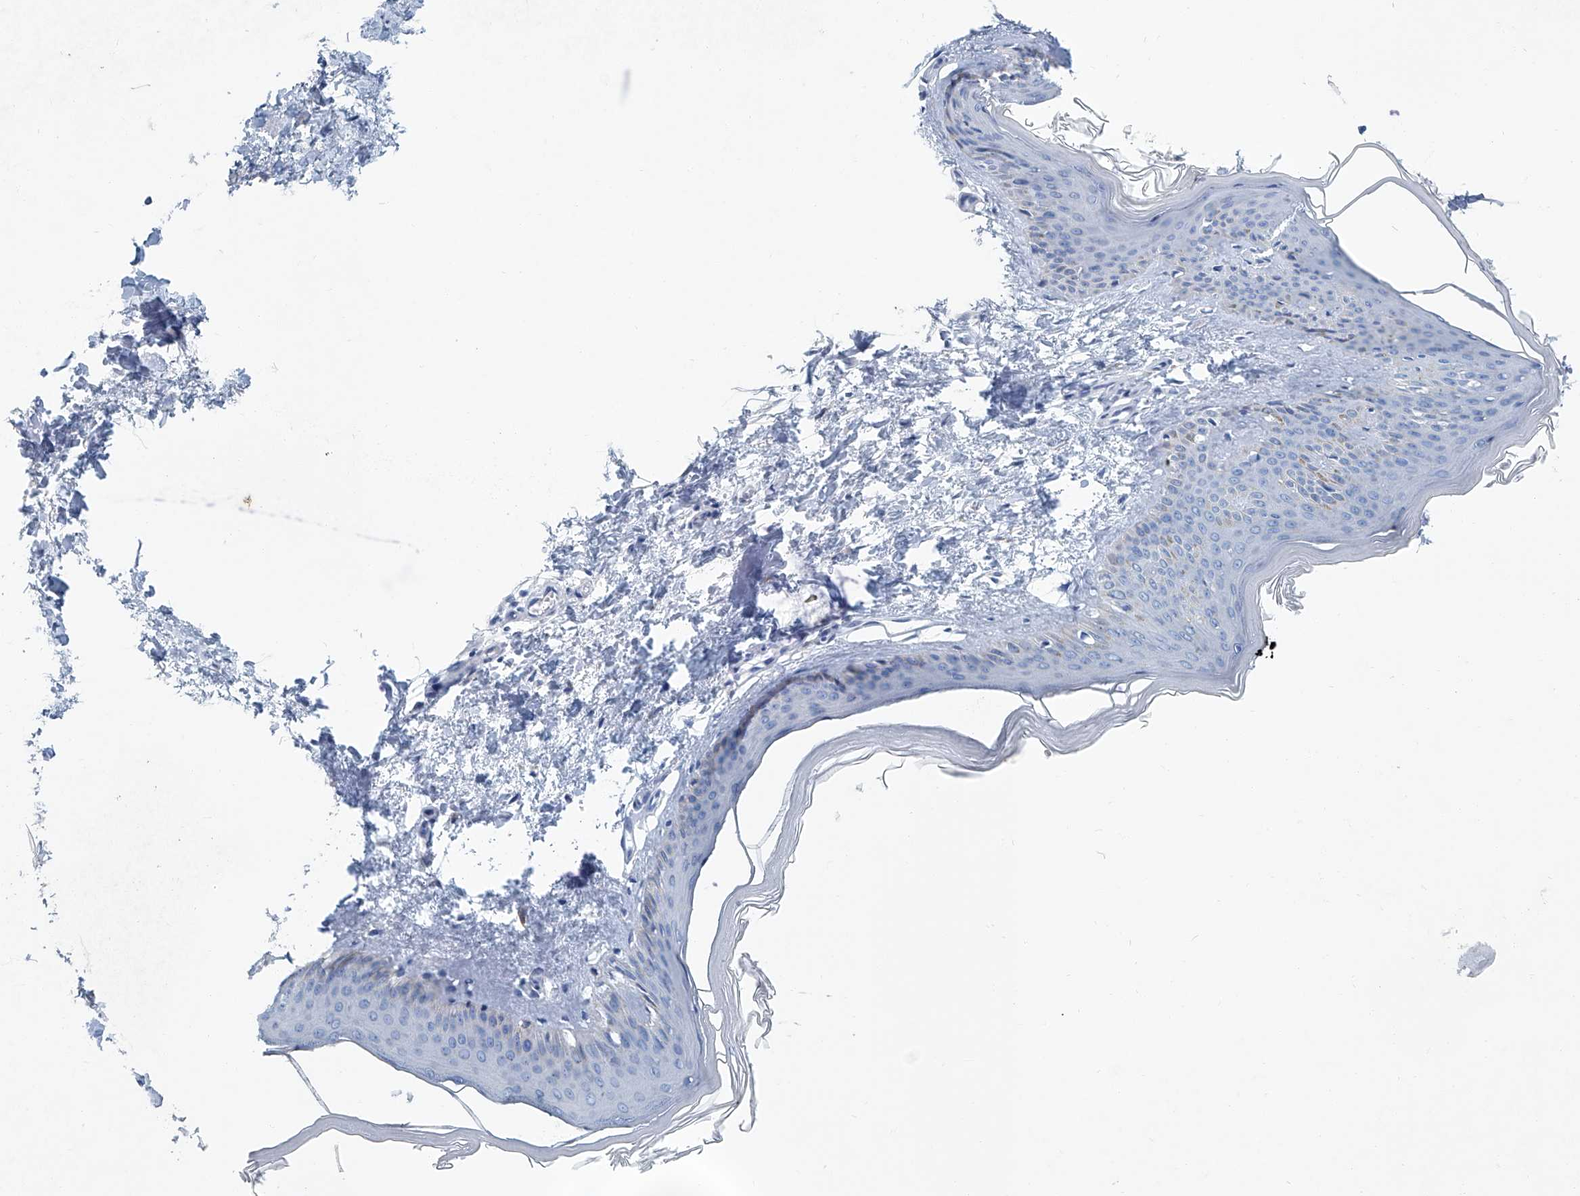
{"staining": {"intensity": "negative", "quantity": "none", "location": "none"}, "tissue": "skin", "cell_type": "Fibroblasts", "image_type": "normal", "snomed": [{"axis": "morphology", "description": "Normal tissue, NOS"}, {"axis": "topography", "description": "Skin"}], "caption": "Histopathology image shows no significant protein expression in fibroblasts of normal skin.", "gene": "CYP2A7", "patient": {"sex": "female", "age": 27}}